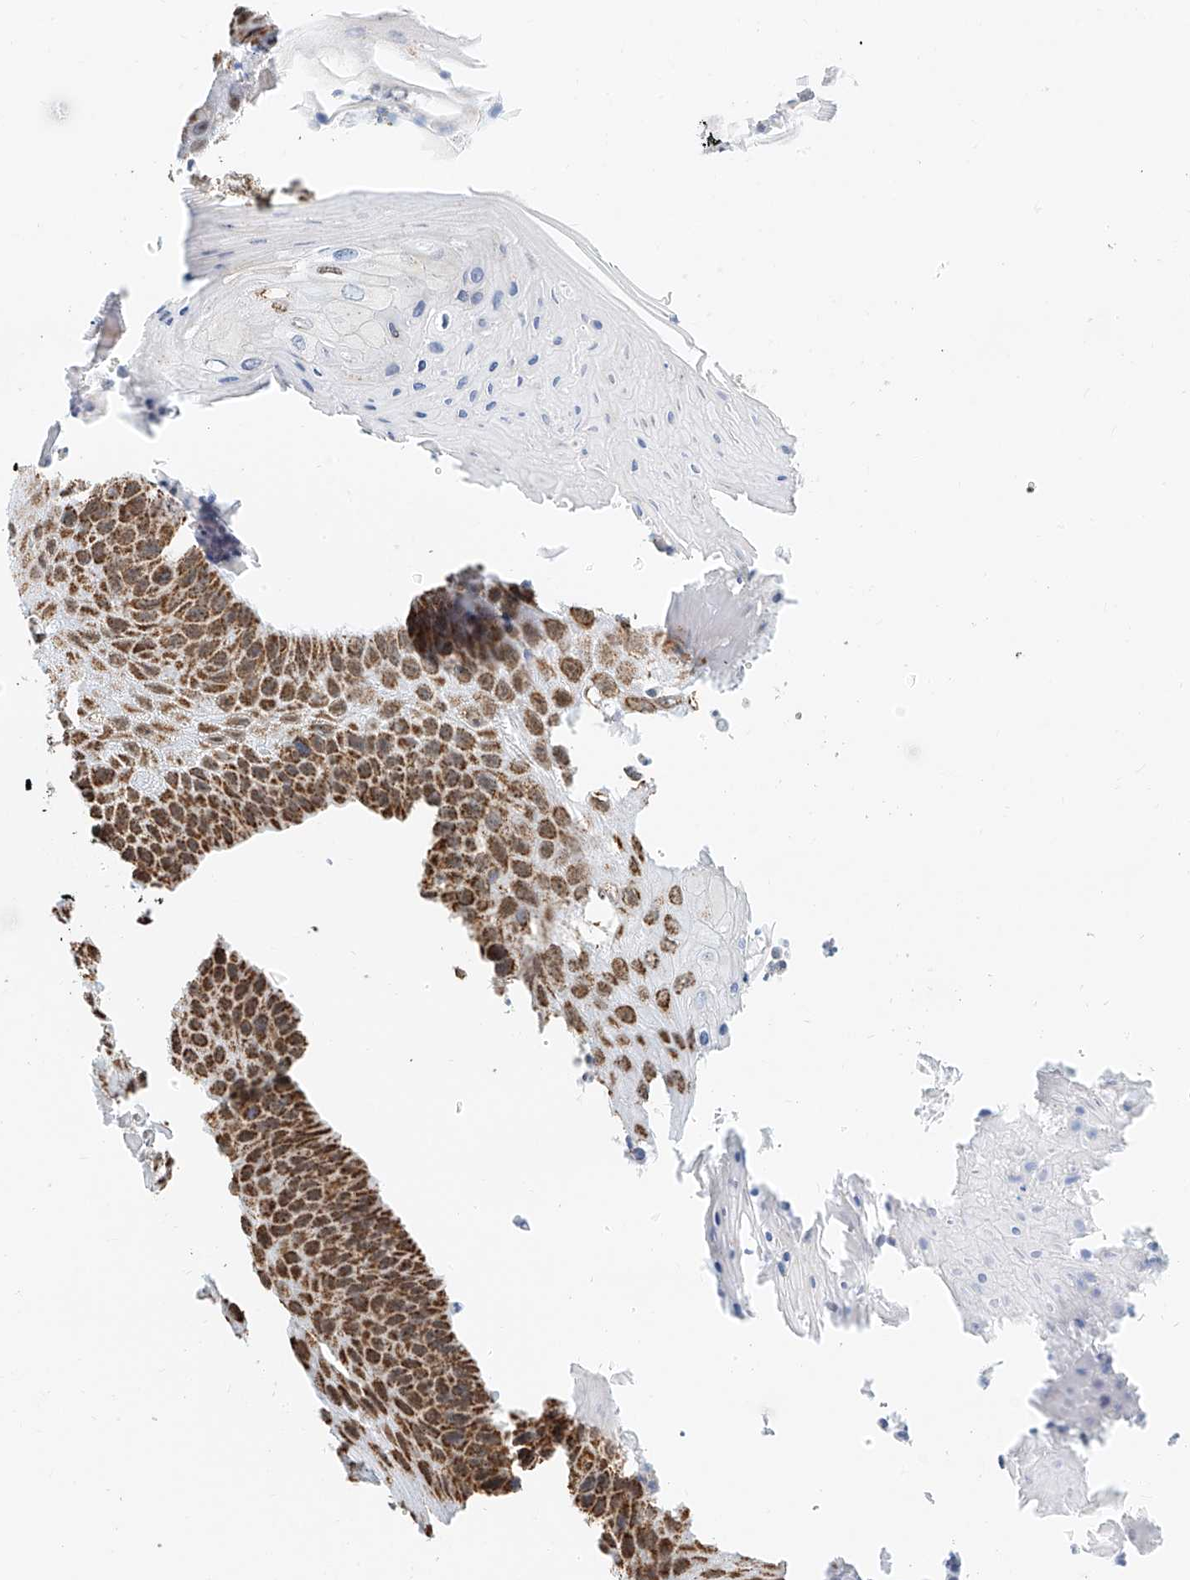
{"staining": {"intensity": "strong", "quantity": ">75%", "location": "cytoplasmic/membranous"}, "tissue": "skin cancer", "cell_type": "Tumor cells", "image_type": "cancer", "snomed": [{"axis": "morphology", "description": "Squamous cell carcinoma, NOS"}, {"axis": "topography", "description": "Skin"}], "caption": "High-magnification brightfield microscopy of skin squamous cell carcinoma stained with DAB (brown) and counterstained with hematoxylin (blue). tumor cells exhibit strong cytoplasmic/membranous expression is present in about>75% of cells.", "gene": "NALCN", "patient": {"sex": "female", "age": 88}}